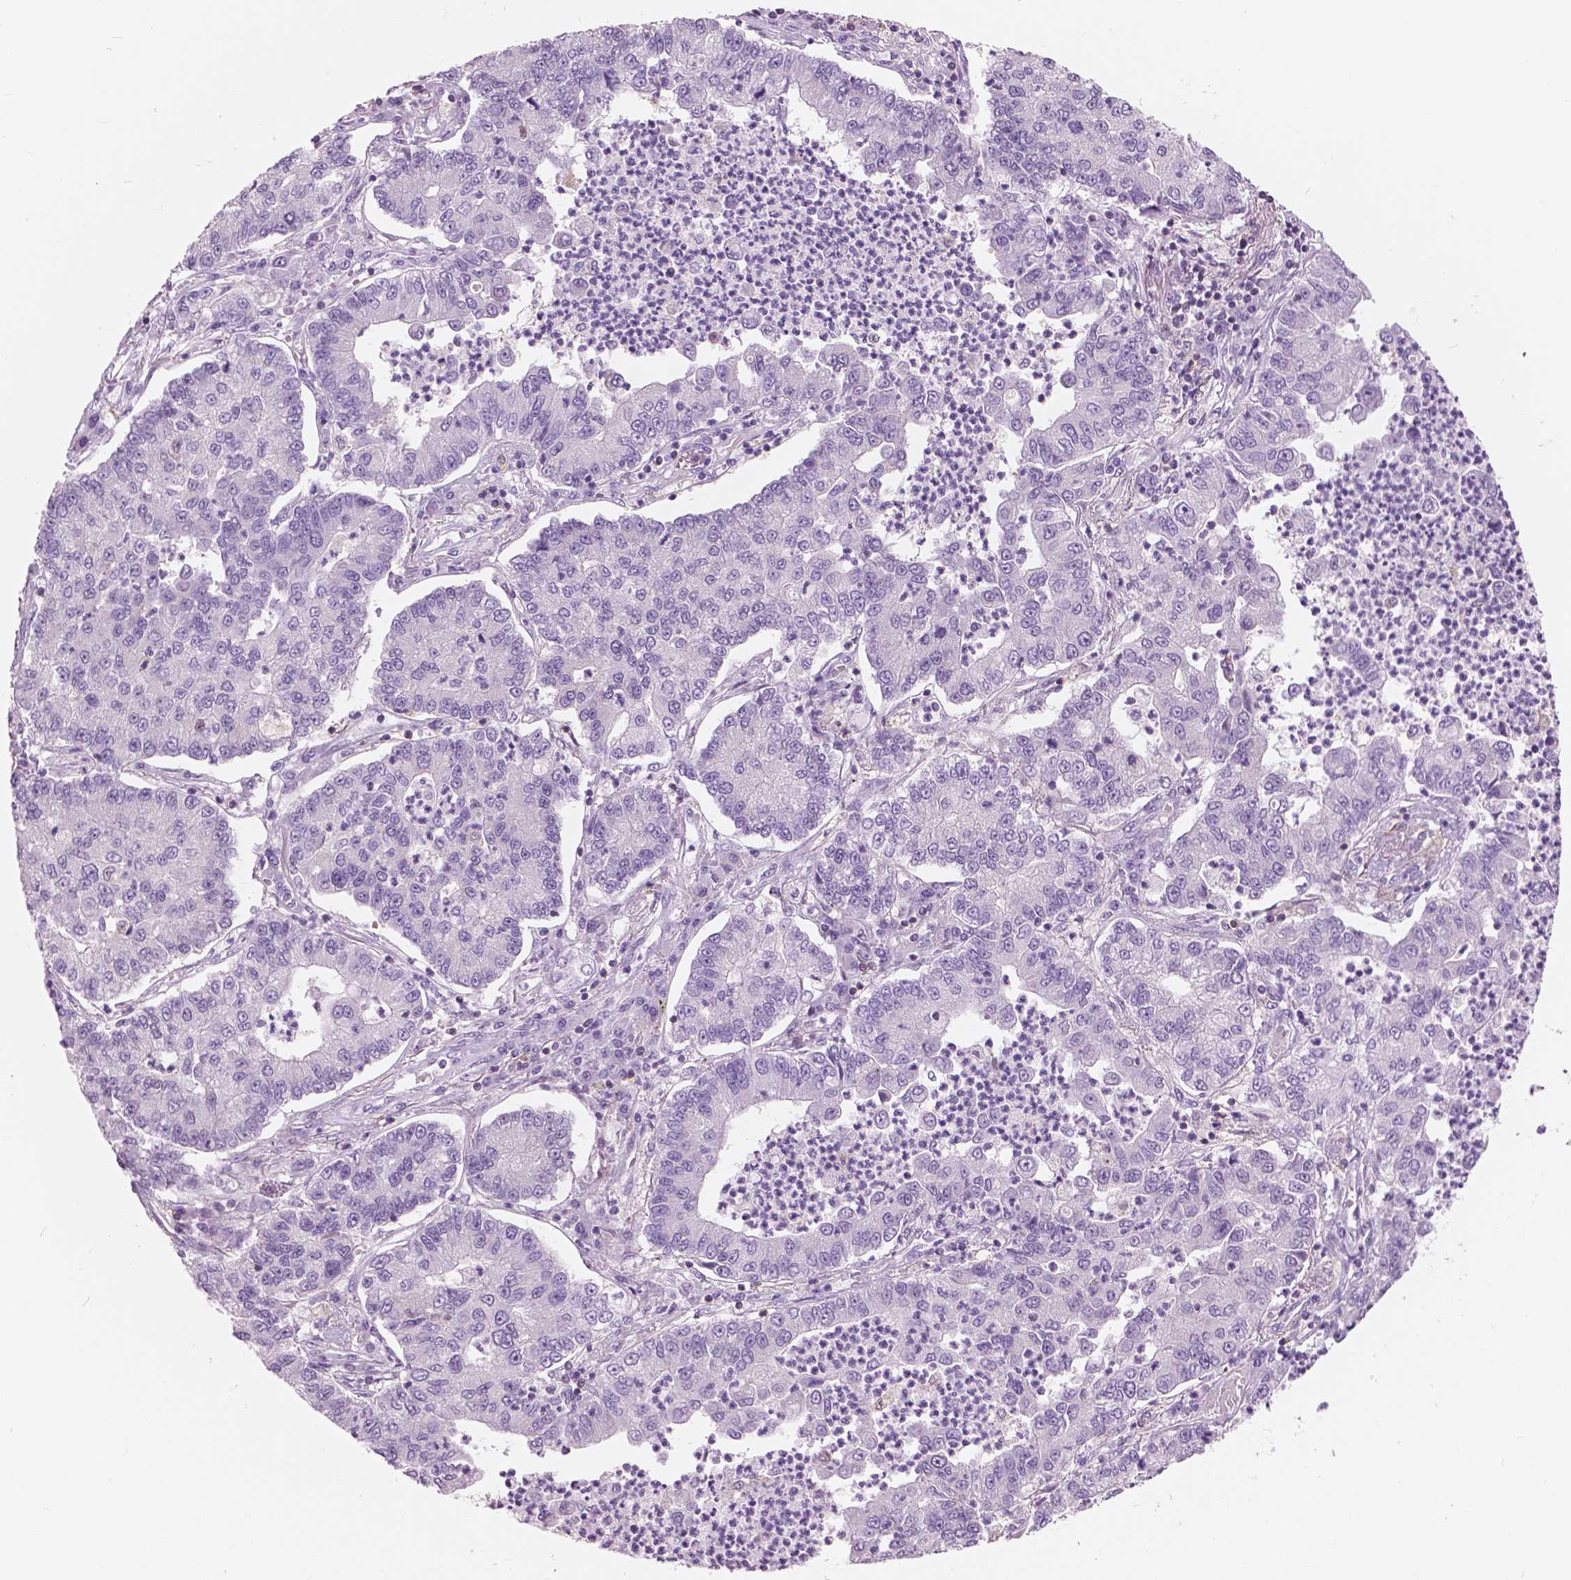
{"staining": {"intensity": "negative", "quantity": "none", "location": "none"}, "tissue": "lung cancer", "cell_type": "Tumor cells", "image_type": "cancer", "snomed": [{"axis": "morphology", "description": "Adenocarcinoma, NOS"}, {"axis": "topography", "description": "Lung"}], "caption": "Image shows no significant protein positivity in tumor cells of lung cancer. Nuclei are stained in blue.", "gene": "GALM", "patient": {"sex": "female", "age": 57}}